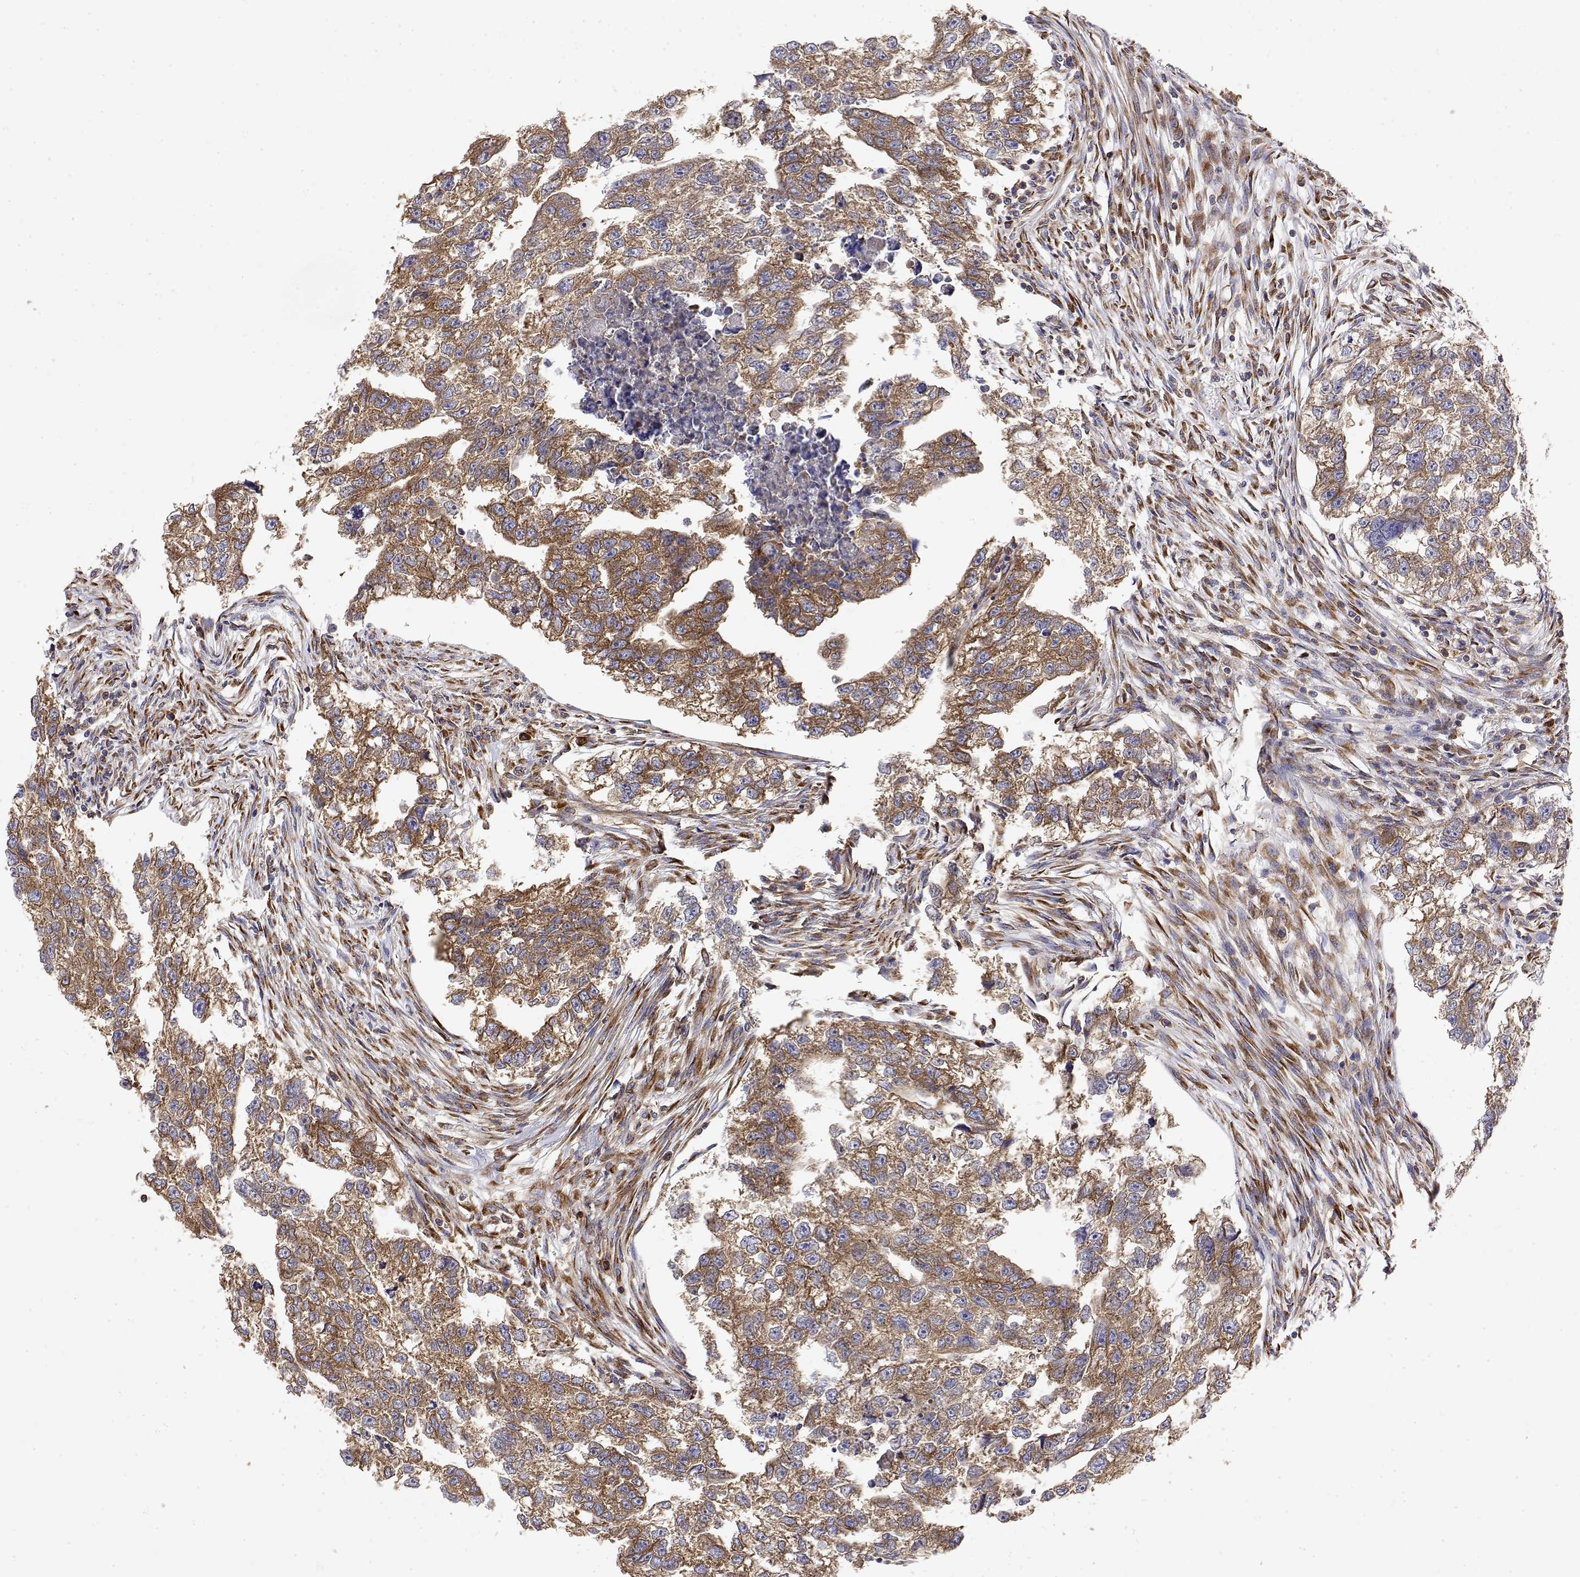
{"staining": {"intensity": "moderate", "quantity": ">75%", "location": "cytoplasmic/membranous"}, "tissue": "testis cancer", "cell_type": "Tumor cells", "image_type": "cancer", "snomed": [{"axis": "morphology", "description": "Carcinoma, Embryonal, NOS"}, {"axis": "morphology", "description": "Teratoma, malignant, NOS"}, {"axis": "topography", "description": "Testis"}], "caption": "Immunohistochemical staining of human testis cancer (embryonal carcinoma) shows medium levels of moderate cytoplasmic/membranous staining in about >75% of tumor cells.", "gene": "EEF1G", "patient": {"sex": "male", "age": 44}}